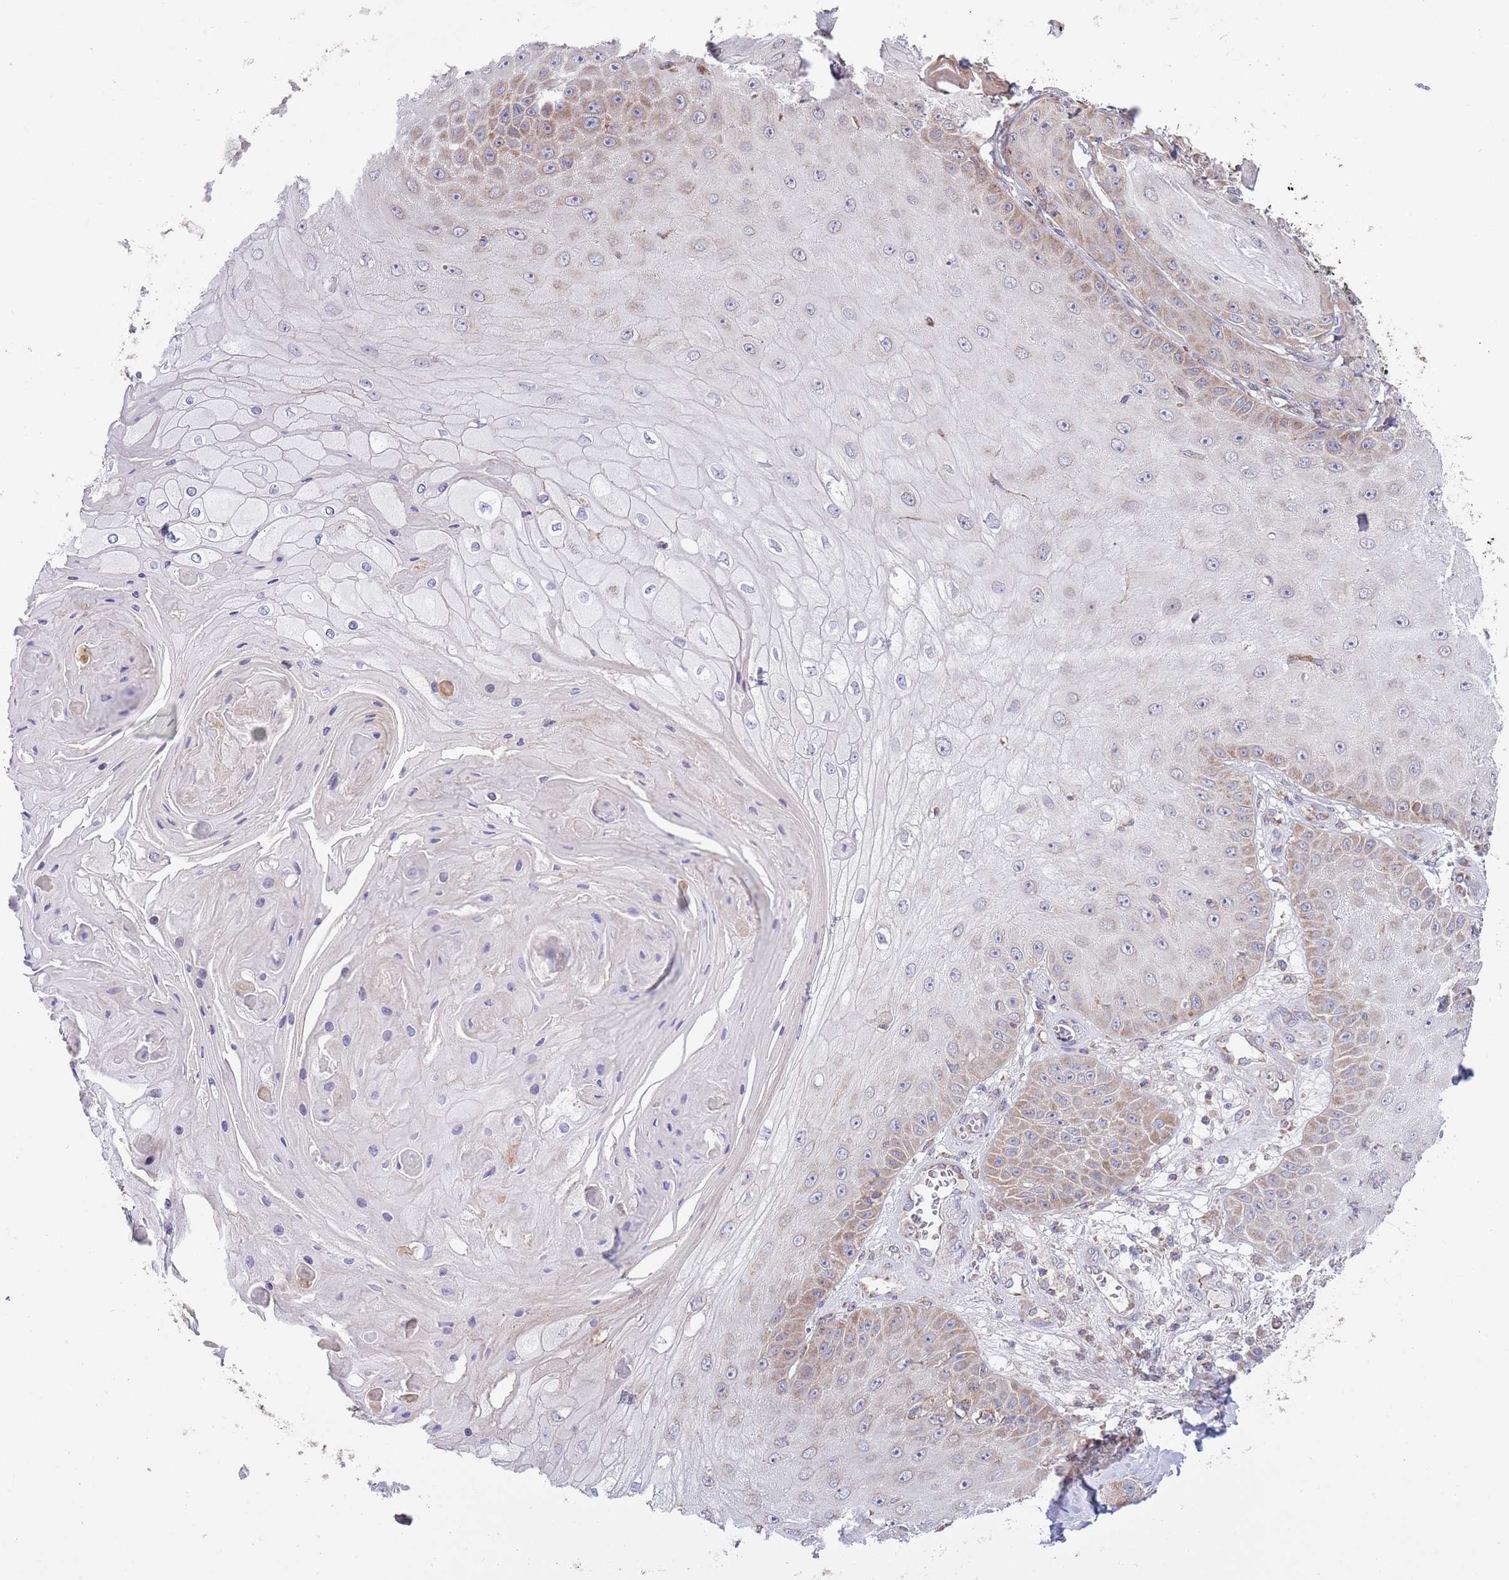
{"staining": {"intensity": "moderate", "quantity": "<25%", "location": "cytoplasmic/membranous"}, "tissue": "skin cancer", "cell_type": "Tumor cells", "image_type": "cancer", "snomed": [{"axis": "morphology", "description": "Squamous cell carcinoma, NOS"}, {"axis": "topography", "description": "Skin"}], "caption": "Moderate cytoplasmic/membranous protein expression is present in about <25% of tumor cells in skin cancer (squamous cell carcinoma).", "gene": "IRS4", "patient": {"sex": "male", "age": 70}}